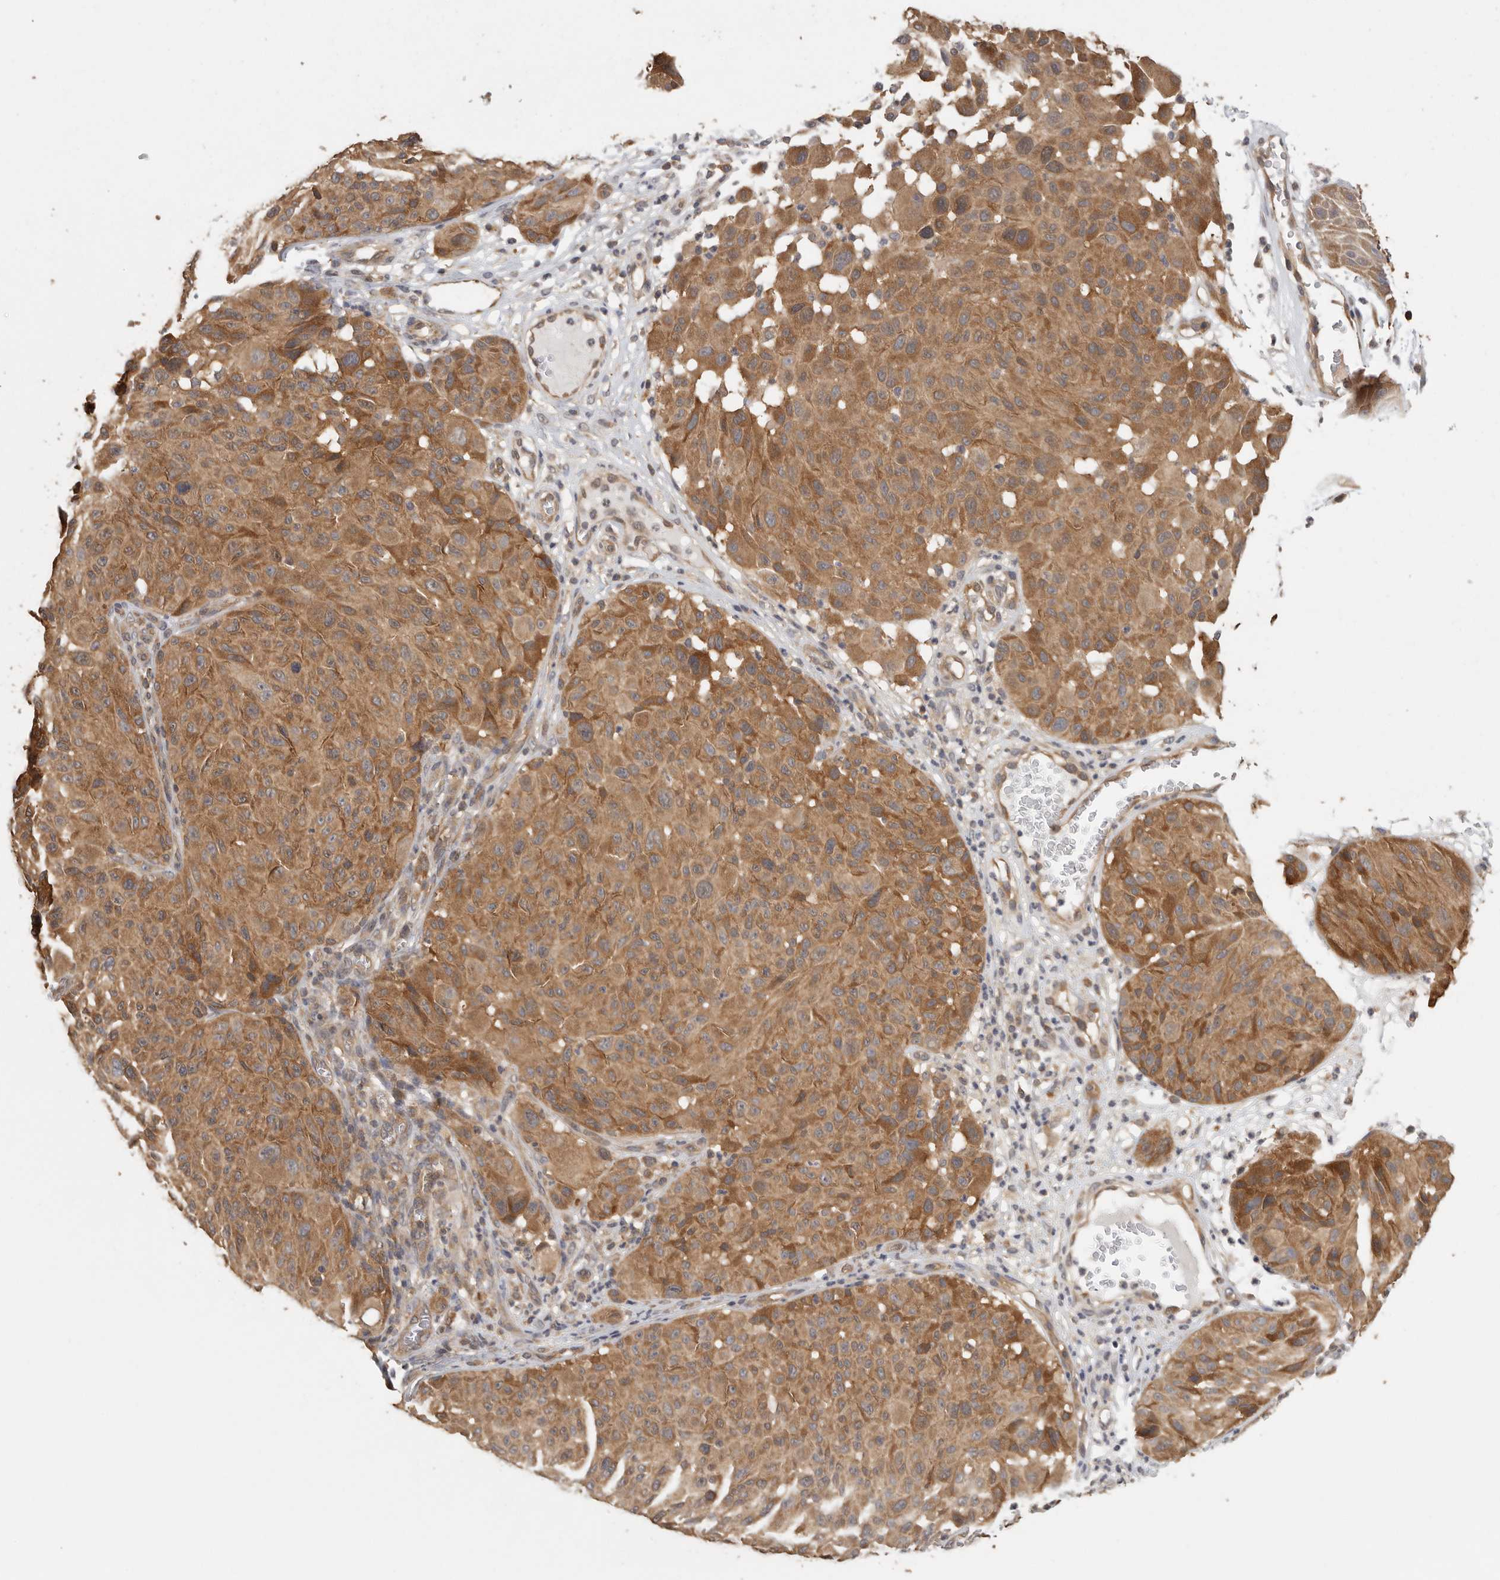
{"staining": {"intensity": "moderate", "quantity": ">75%", "location": "cytoplasmic/membranous"}, "tissue": "melanoma", "cell_type": "Tumor cells", "image_type": "cancer", "snomed": [{"axis": "morphology", "description": "Malignant melanoma, NOS"}, {"axis": "topography", "description": "Skin"}], "caption": "Malignant melanoma was stained to show a protein in brown. There is medium levels of moderate cytoplasmic/membranous positivity in approximately >75% of tumor cells. The staining is performed using DAB brown chromogen to label protein expression. The nuclei are counter-stained blue using hematoxylin.", "gene": "CCT8", "patient": {"sex": "male", "age": 83}}